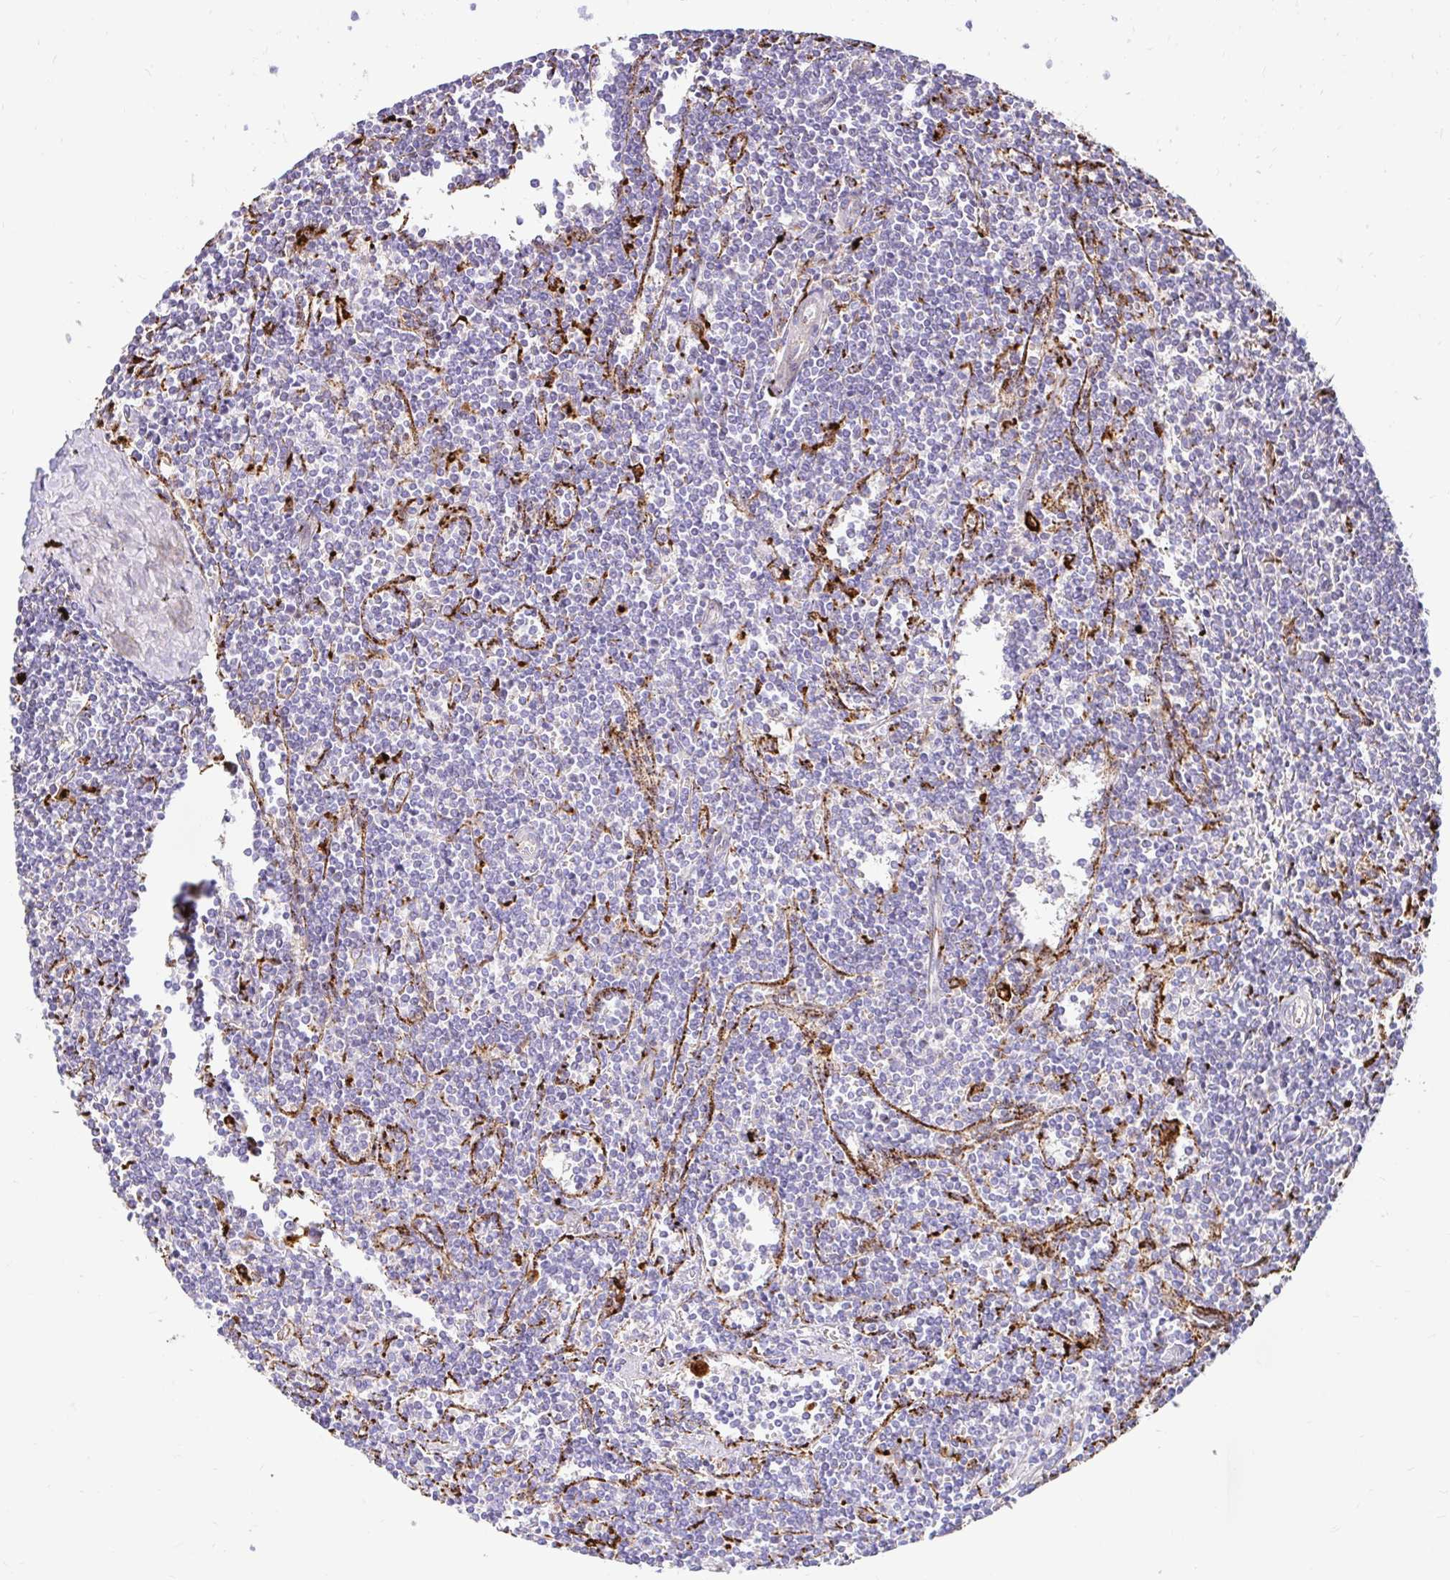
{"staining": {"intensity": "negative", "quantity": "none", "location": "none"}, "tissue": "lymphoma", "cell_type": "Tumor cells", "image_type": "cancer", "snomed": [{"axis": "morphology", "description": "Malignant lymphoma, non-Hodgkin's type, Low grade"}, {"axis": "topography", "description": "Spleen"}], "caption": "DAB immunohistochemical staining of human malignant lymphoma, non-Hodgkin's type (low-grade) reveals no significant positivity in tumor cells.", "gene": "FUCA1", "patient": {"sex": "male", "age": 78}}